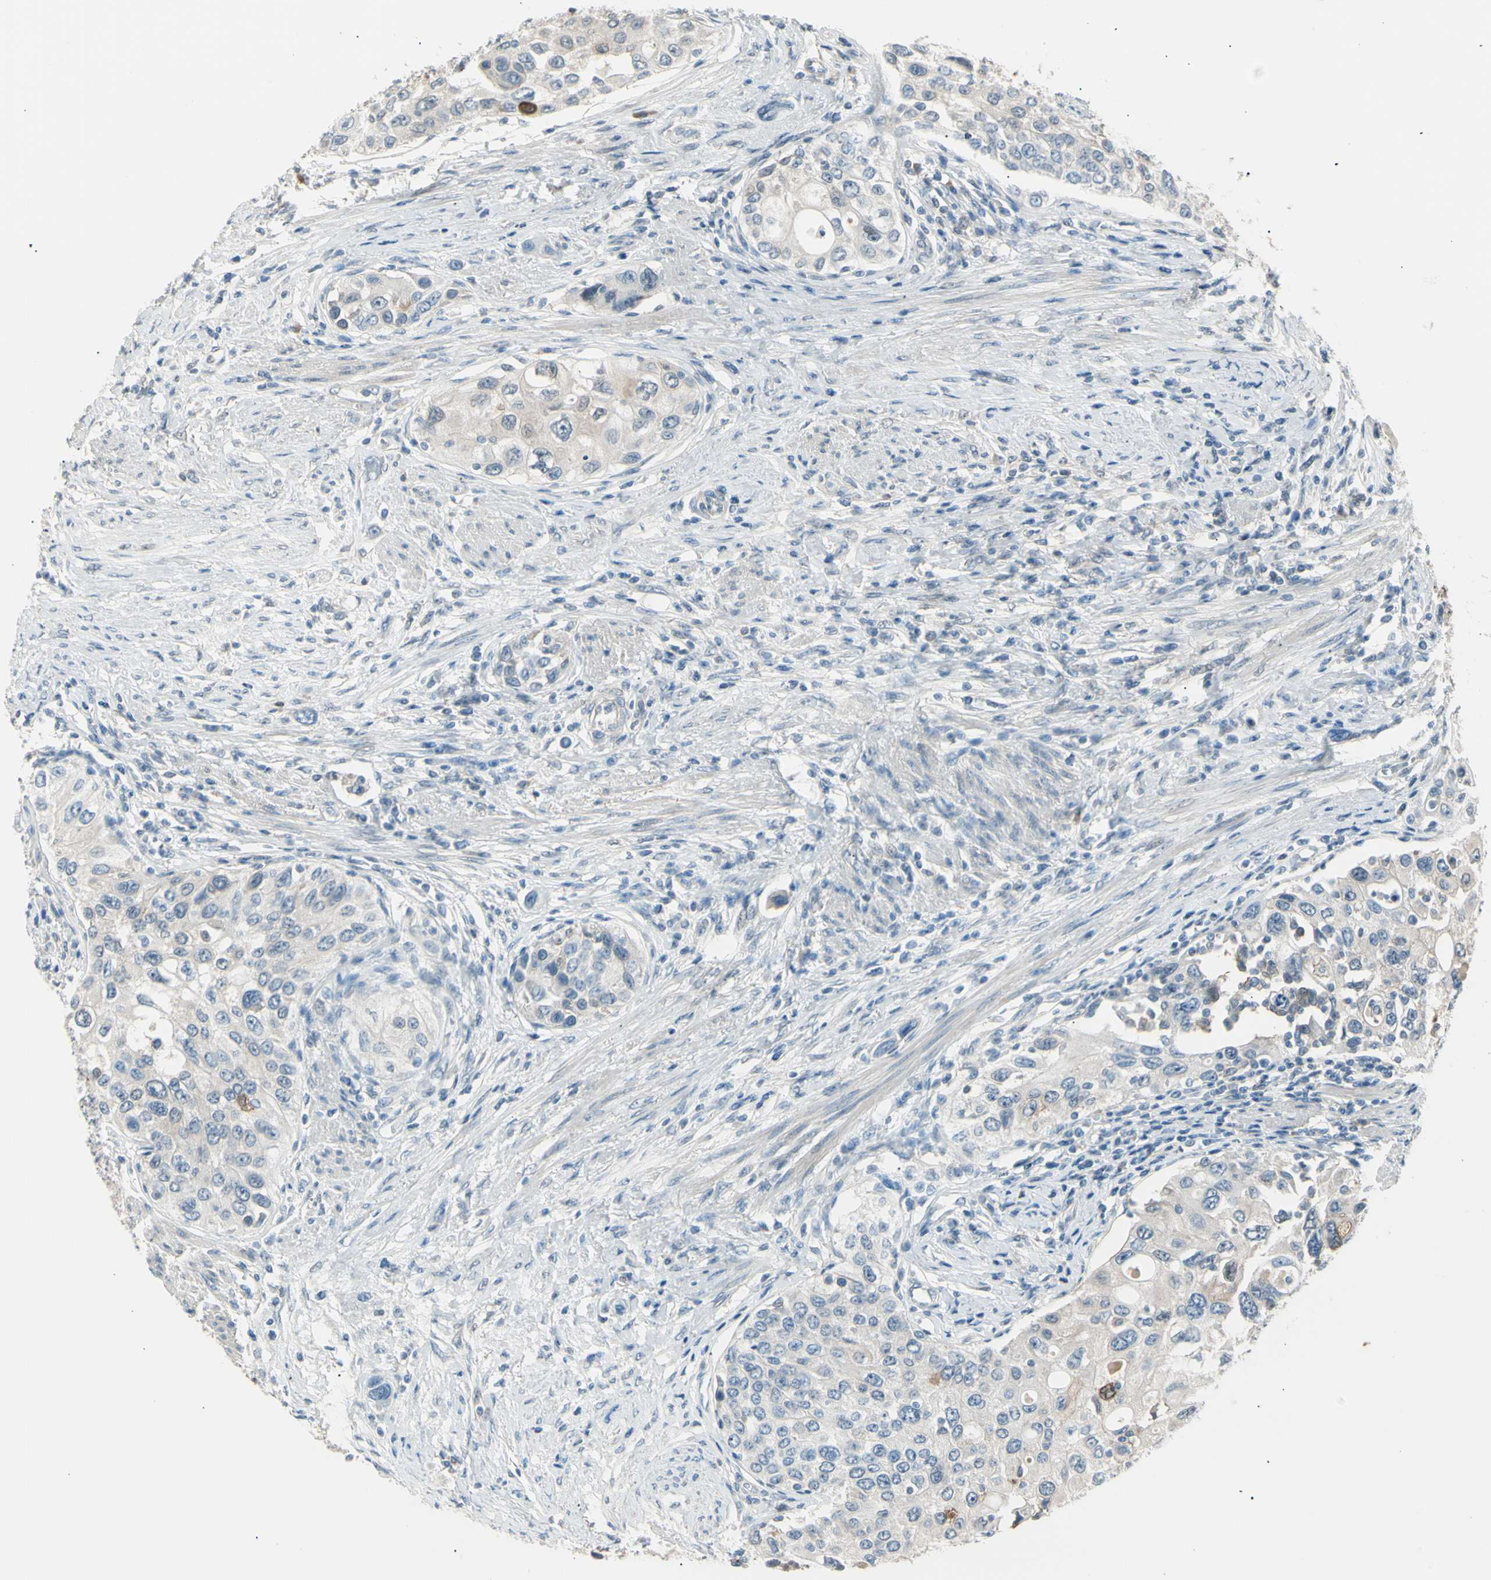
{"staining": {"intensity": "weak", "quantity": "25%-75%", "location": "cytoplasmic/membranous"}, "tissue": "urothelial cancer", "cell_type": "Tumor cells", "image_type": "cancer", "snomed": [{"axis": "morphology", "description": "Urothelial carcinoma, High grade"}, {"axis": "topography", "description": "Urinary bladder"}], "caption": "Protein positivity by immunohistochemistry displays weak cytoplasmic/membranous staining in approximately 25%-75% of tumor cells in urothelial carcinoma (high-grade).", "gene": "LHPP", "patient": {"sex": "female", "age": 56}}